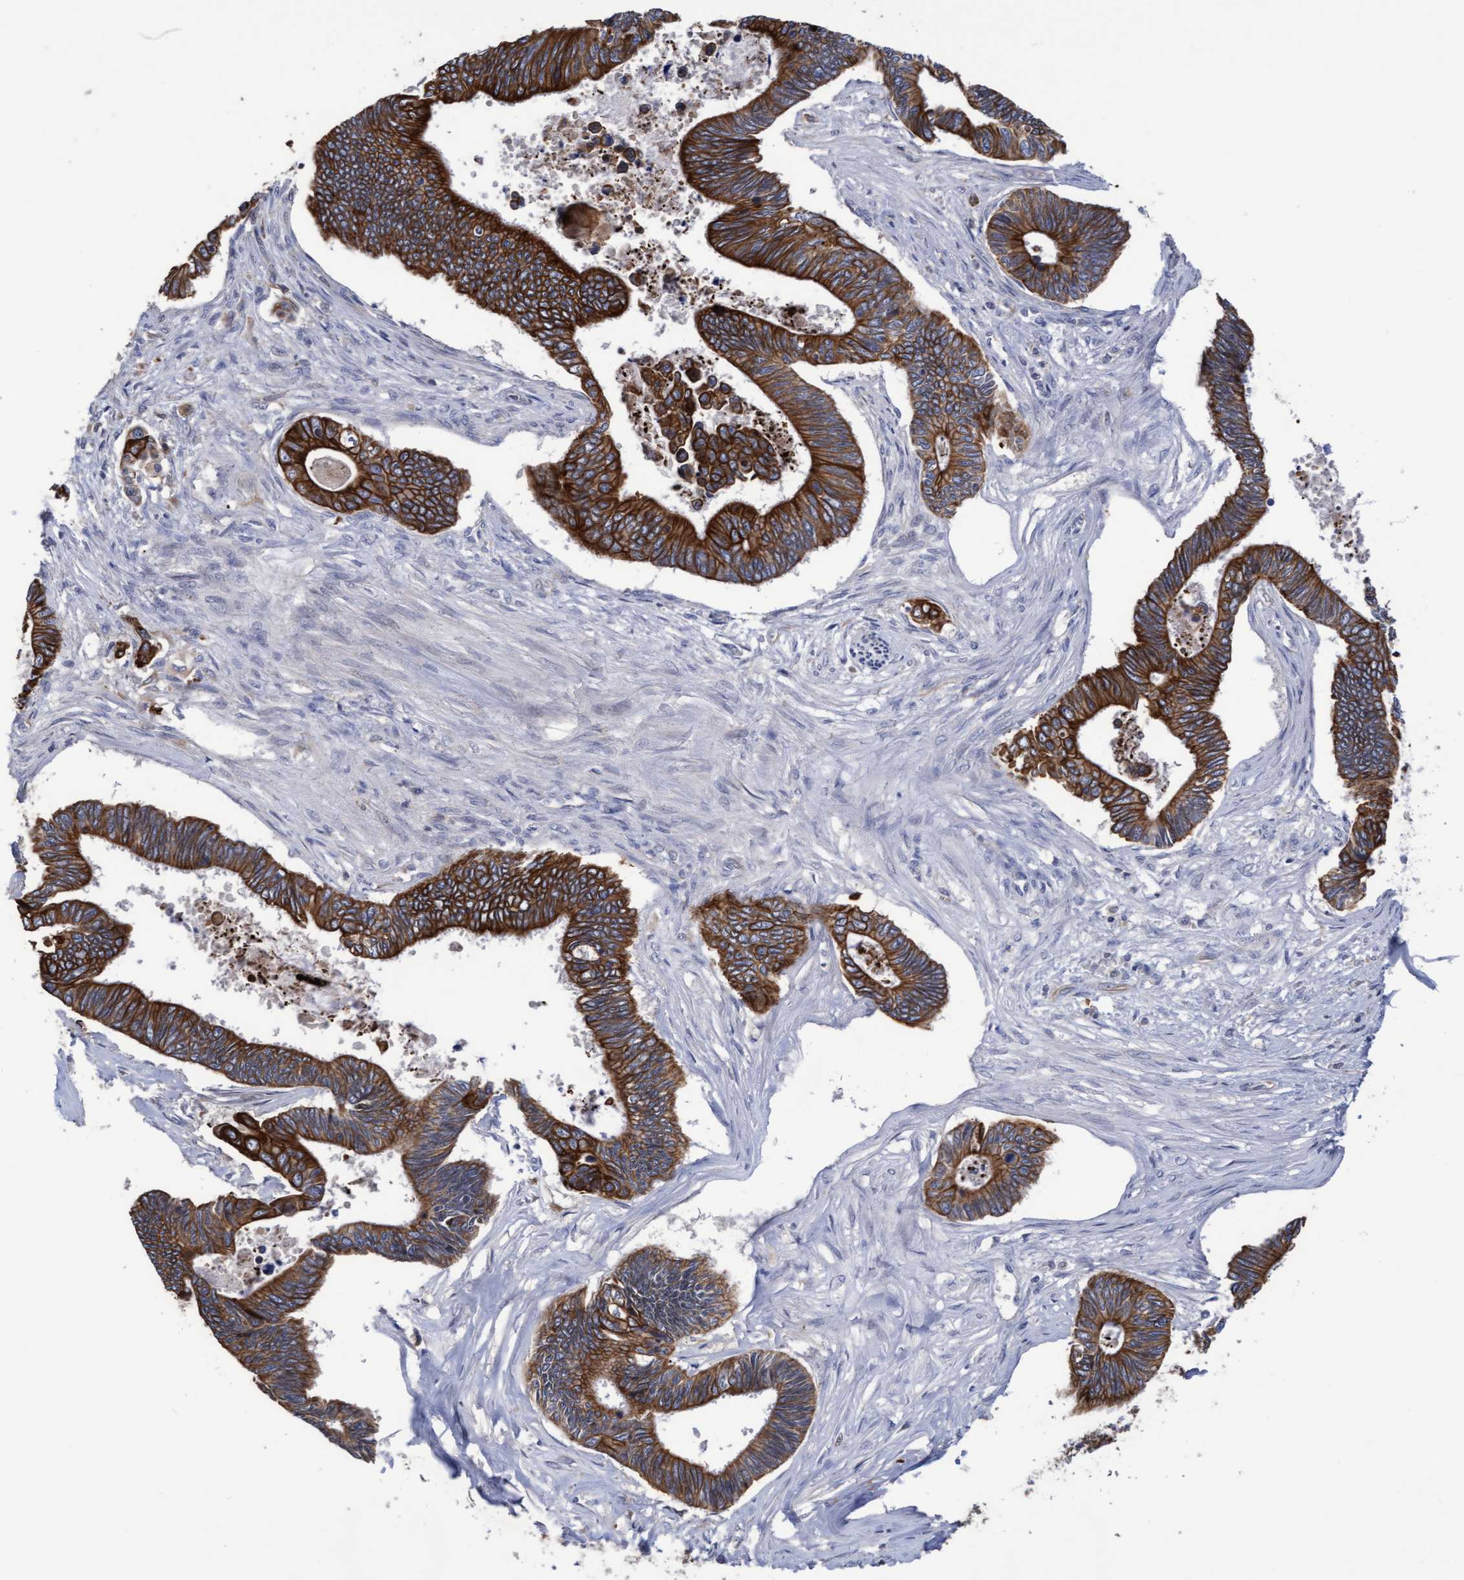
{"staining": {"intensity": "strong", "quantity": ">75%", "location": "cytoplasmic/membranous"}, "tissue": "pancreatic cancer", "cell_type": "Tumor cells", "image_type": "cancer", "snomed": [{"axis": "morphology", "description": "Adenocarcinoma, NOS"}, {"axis": "topography", "description": "Pancreas"}], "caption": "Protein expression analysis of pancreatic cancer exhibits strong cytoplasmic/membranous staining in about >75% of tumor cells. The protein of interest is shown in brown color, while the nuclei are stained blue.", "gene": "KRT24", "patient": {"sex": "female", "age": 70}}